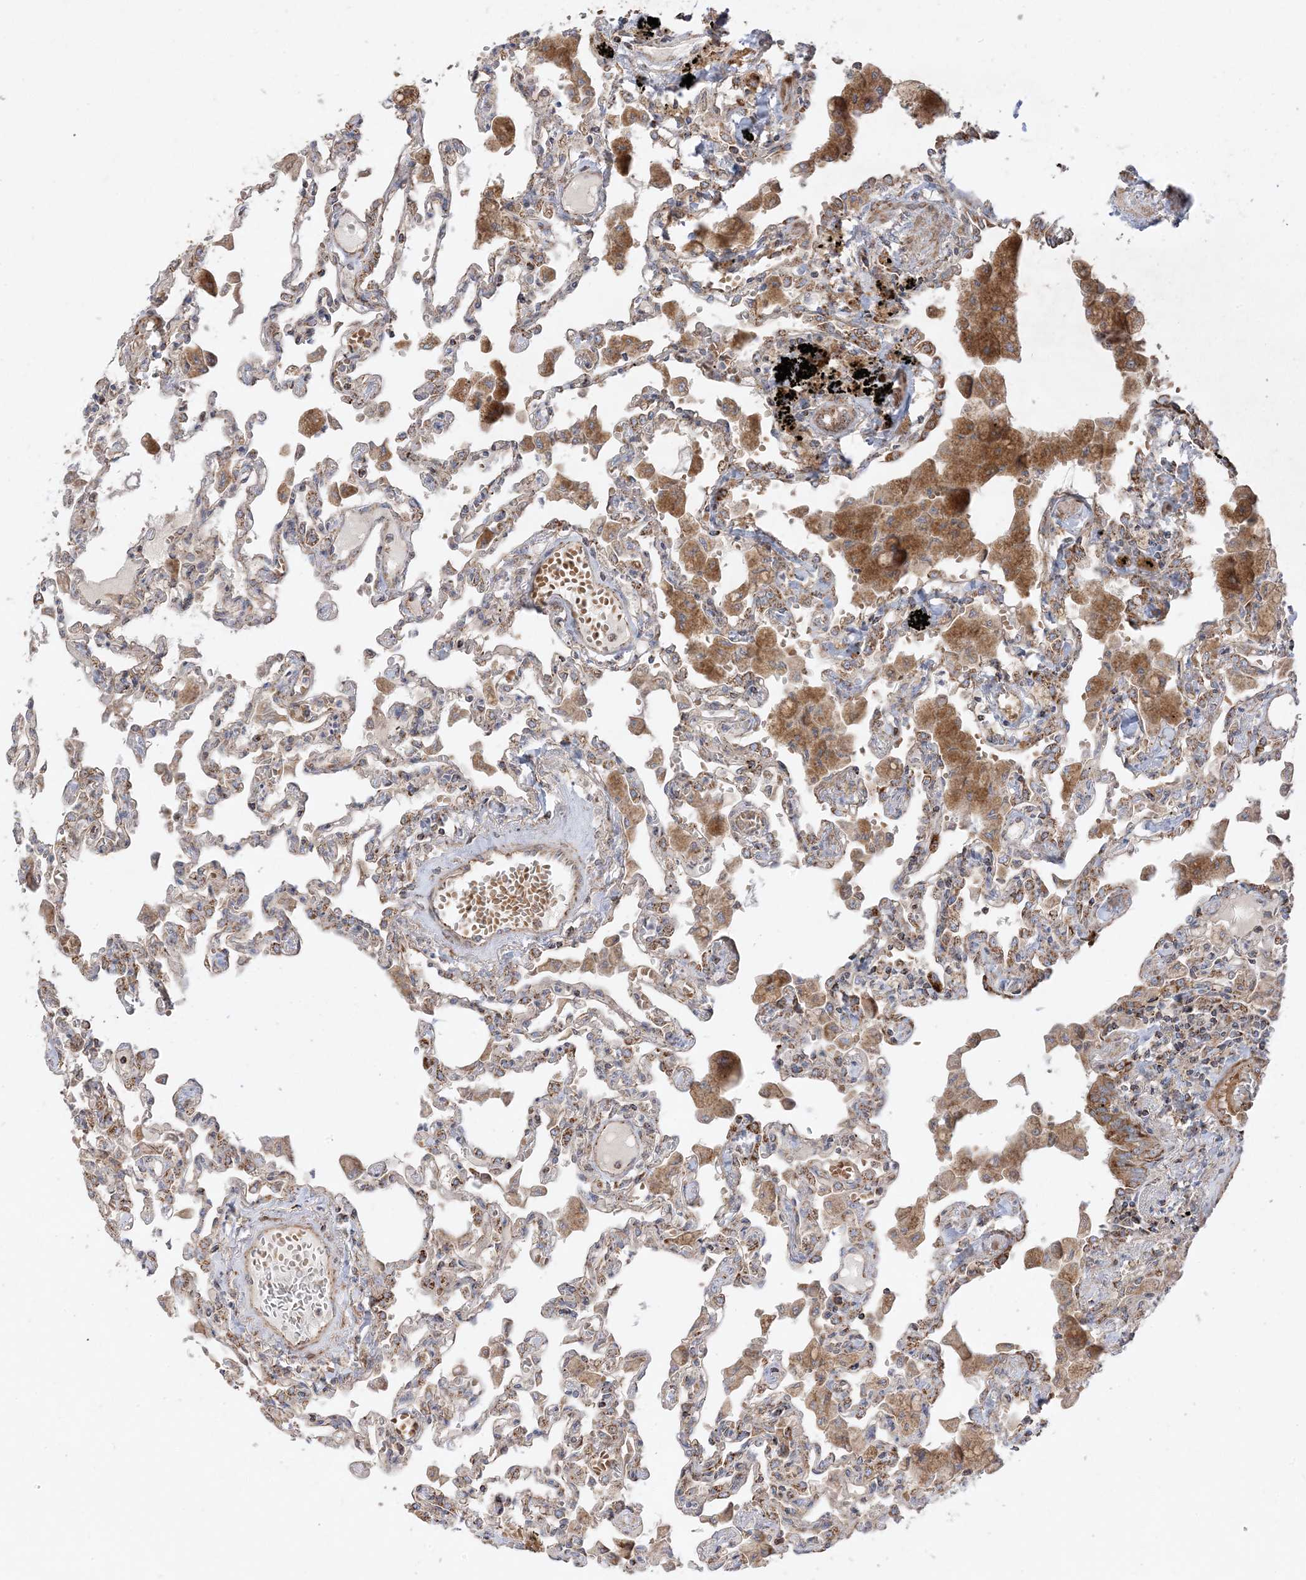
{"staining": {"intensity": "weak", "quantity": "25%-75%", "location": "cytoplasmic/membranous"}, "tissue": "lung", "cell_type": "Alveolar cells", "image_type": "normal", "snomed": [{"axis": "morphology", "description": "Normal tissue, NOS"}, {"axis": "topography", "description": "Bronchus"}, {"axis": "topography", "description": "Lung"}], "caption": "Protein expression analysis of benign lung shows weak cytoplasmic/membranous staining in about 25%-75% of alveolar cells.", "gene": "AARS2", "patient": {"sex": "female", "age": 49}}